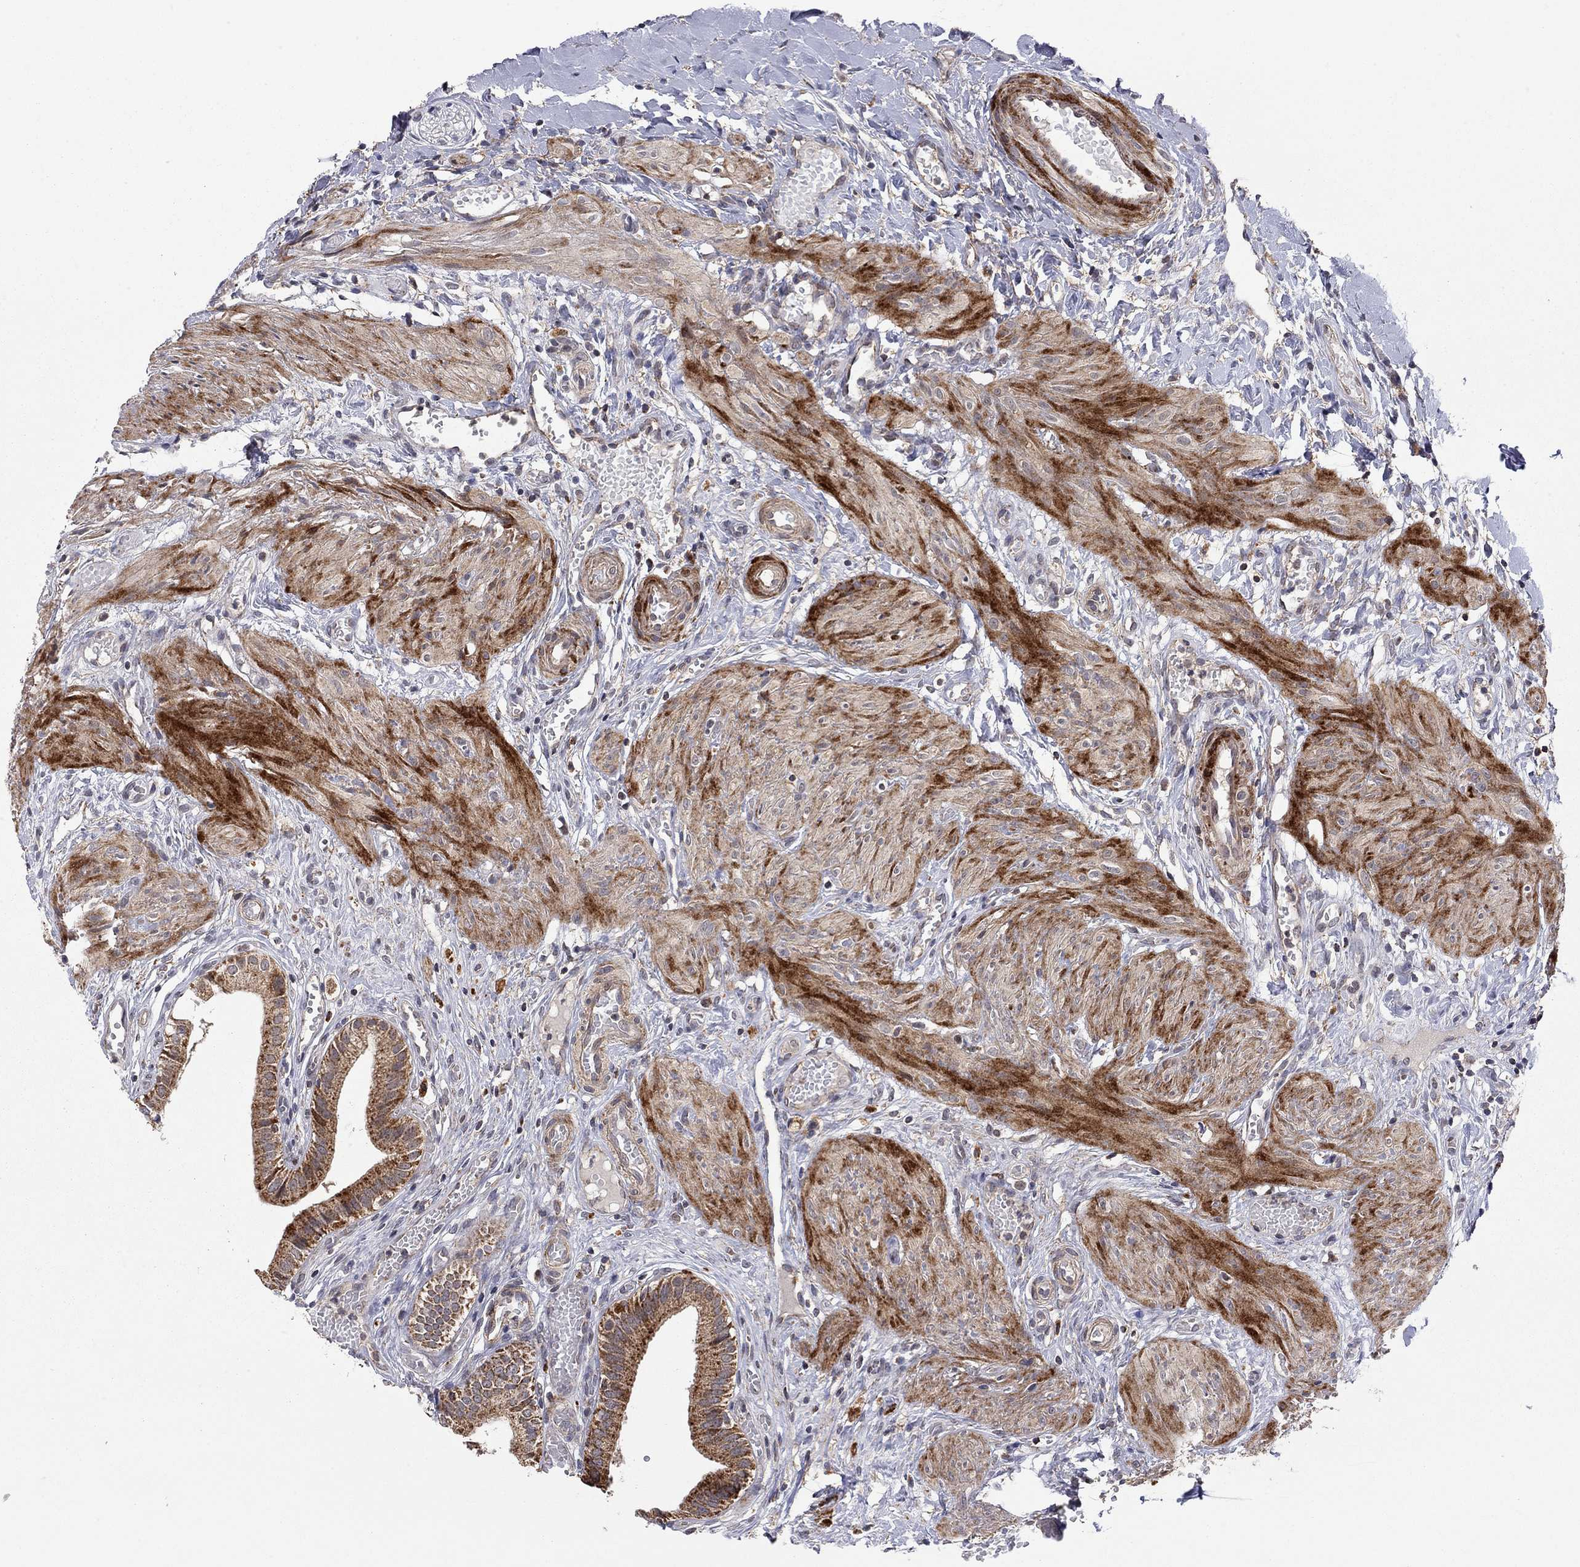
{"staining": {"intensity": "strong", "quantity": ">75%", "location": "cytoplasmic/membranous"}, "tissue": "gallbladder", "cell_type": "Glandular cells", "image_type": "normal", "snomed": [{"axis": "morphology", "description": "Normal tissue, NOS"}, {"axis": "topography", "description": "Gallbladder"}], "caption": "This micrograph displays immunohistochemistry (IHC) staining of normal human gallbladder, with high strong cytoplasmic/membranous positivity in about >75% of glandular cells.", "gene": "IDS", "patient": {"sex": "female", "age": 24}}